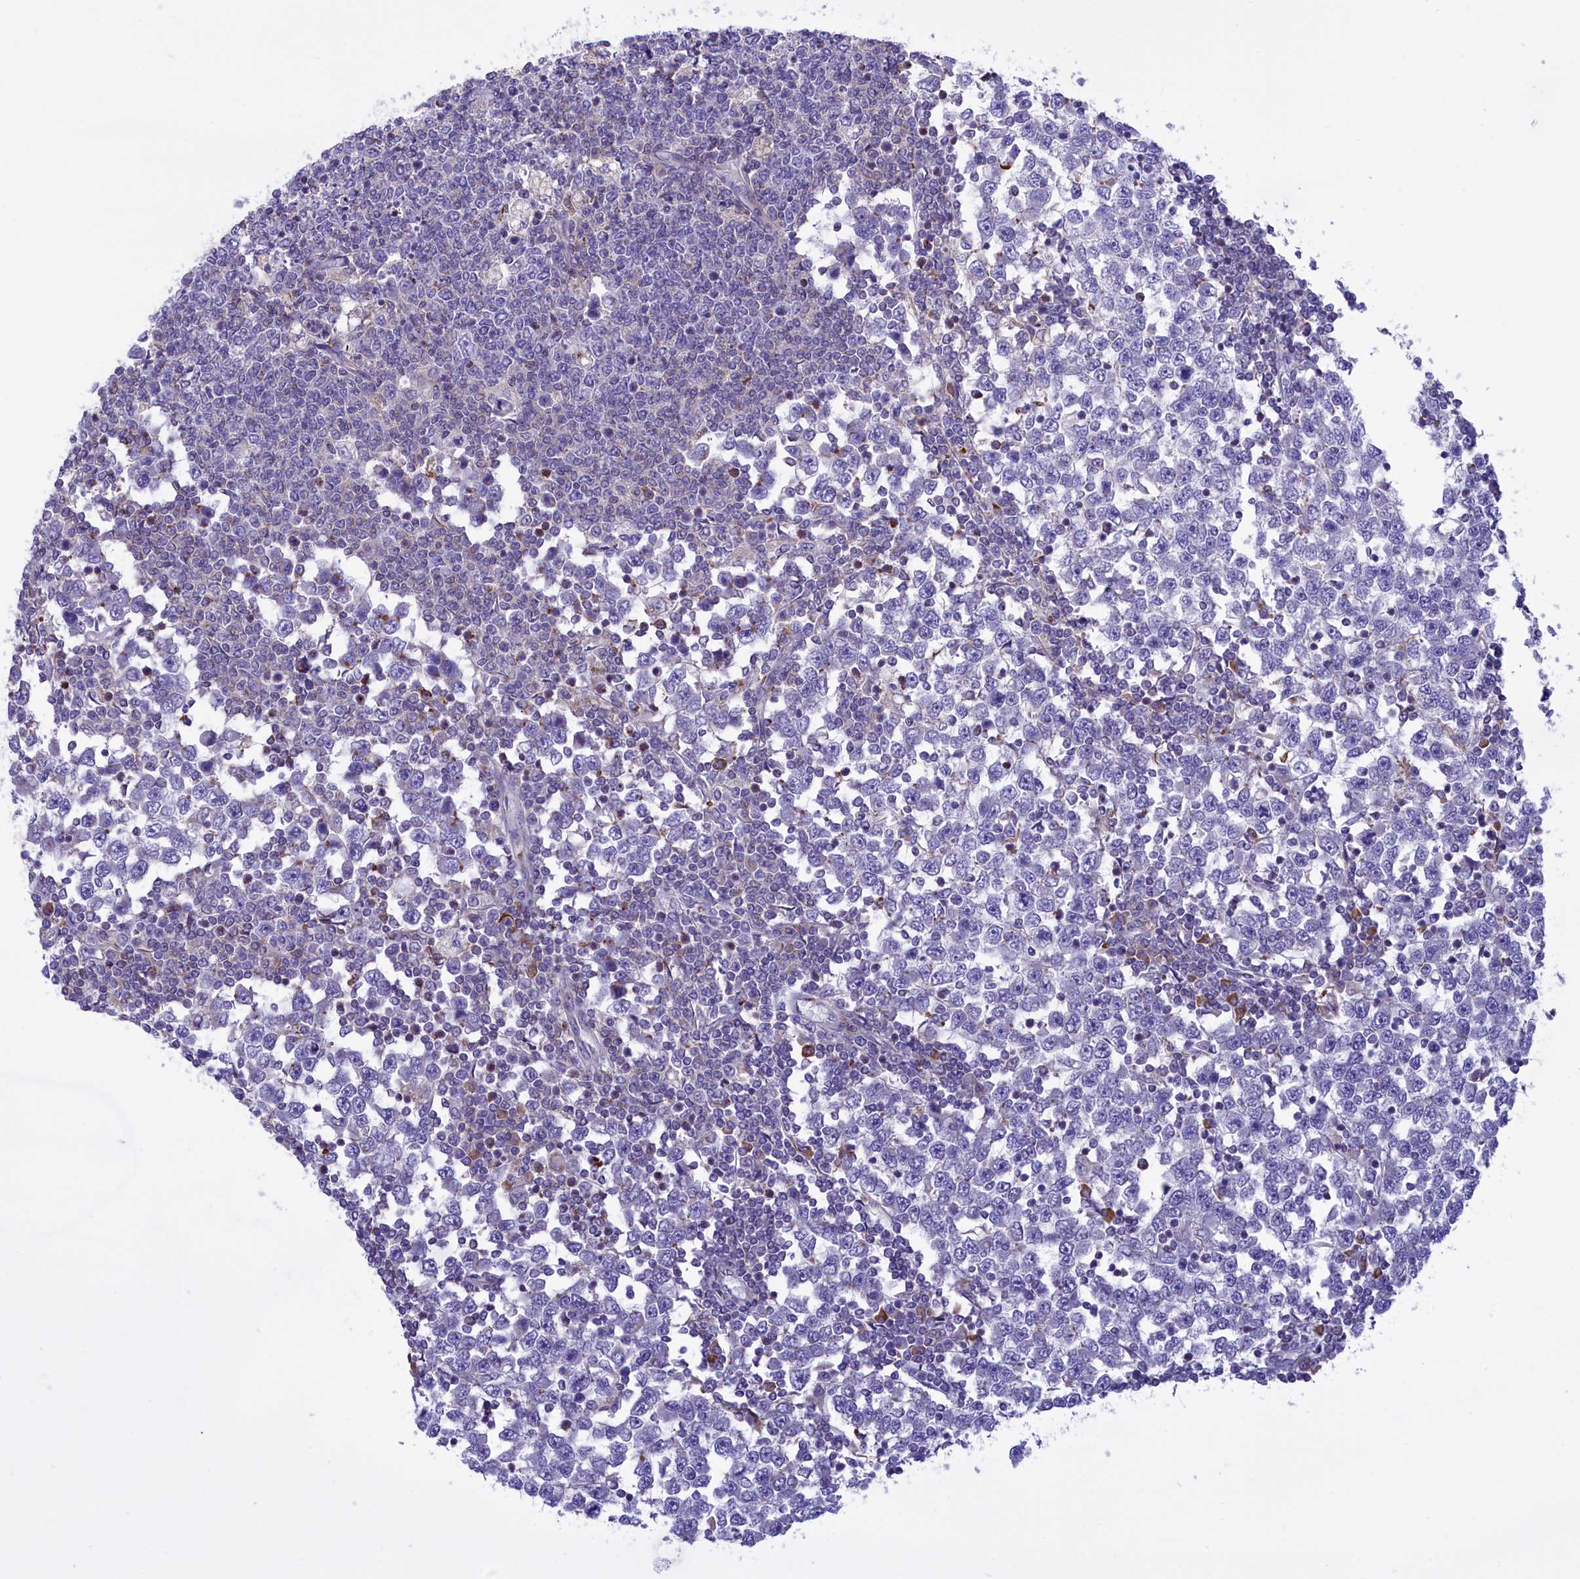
{"staining": {"intensity": "negative", "quantity": "none", "location": "none"}, "tissue": "testis cancer", "cell_type": "Tumor cells", "image_type": "cancer", "snomed": [{"axis": "morphology", "description": "Seminoma, NOS"}, {"axis": "topography", "description": "Testis"}], "caption": "Immunohistochemistry histopathology image of neoplastic tissue: testis cancer stained with DAB exhibits no significant protein staining in tumor cells.", "gene": "CORO7-PAM16", "patient": {"sex": "male", "age": 65}}